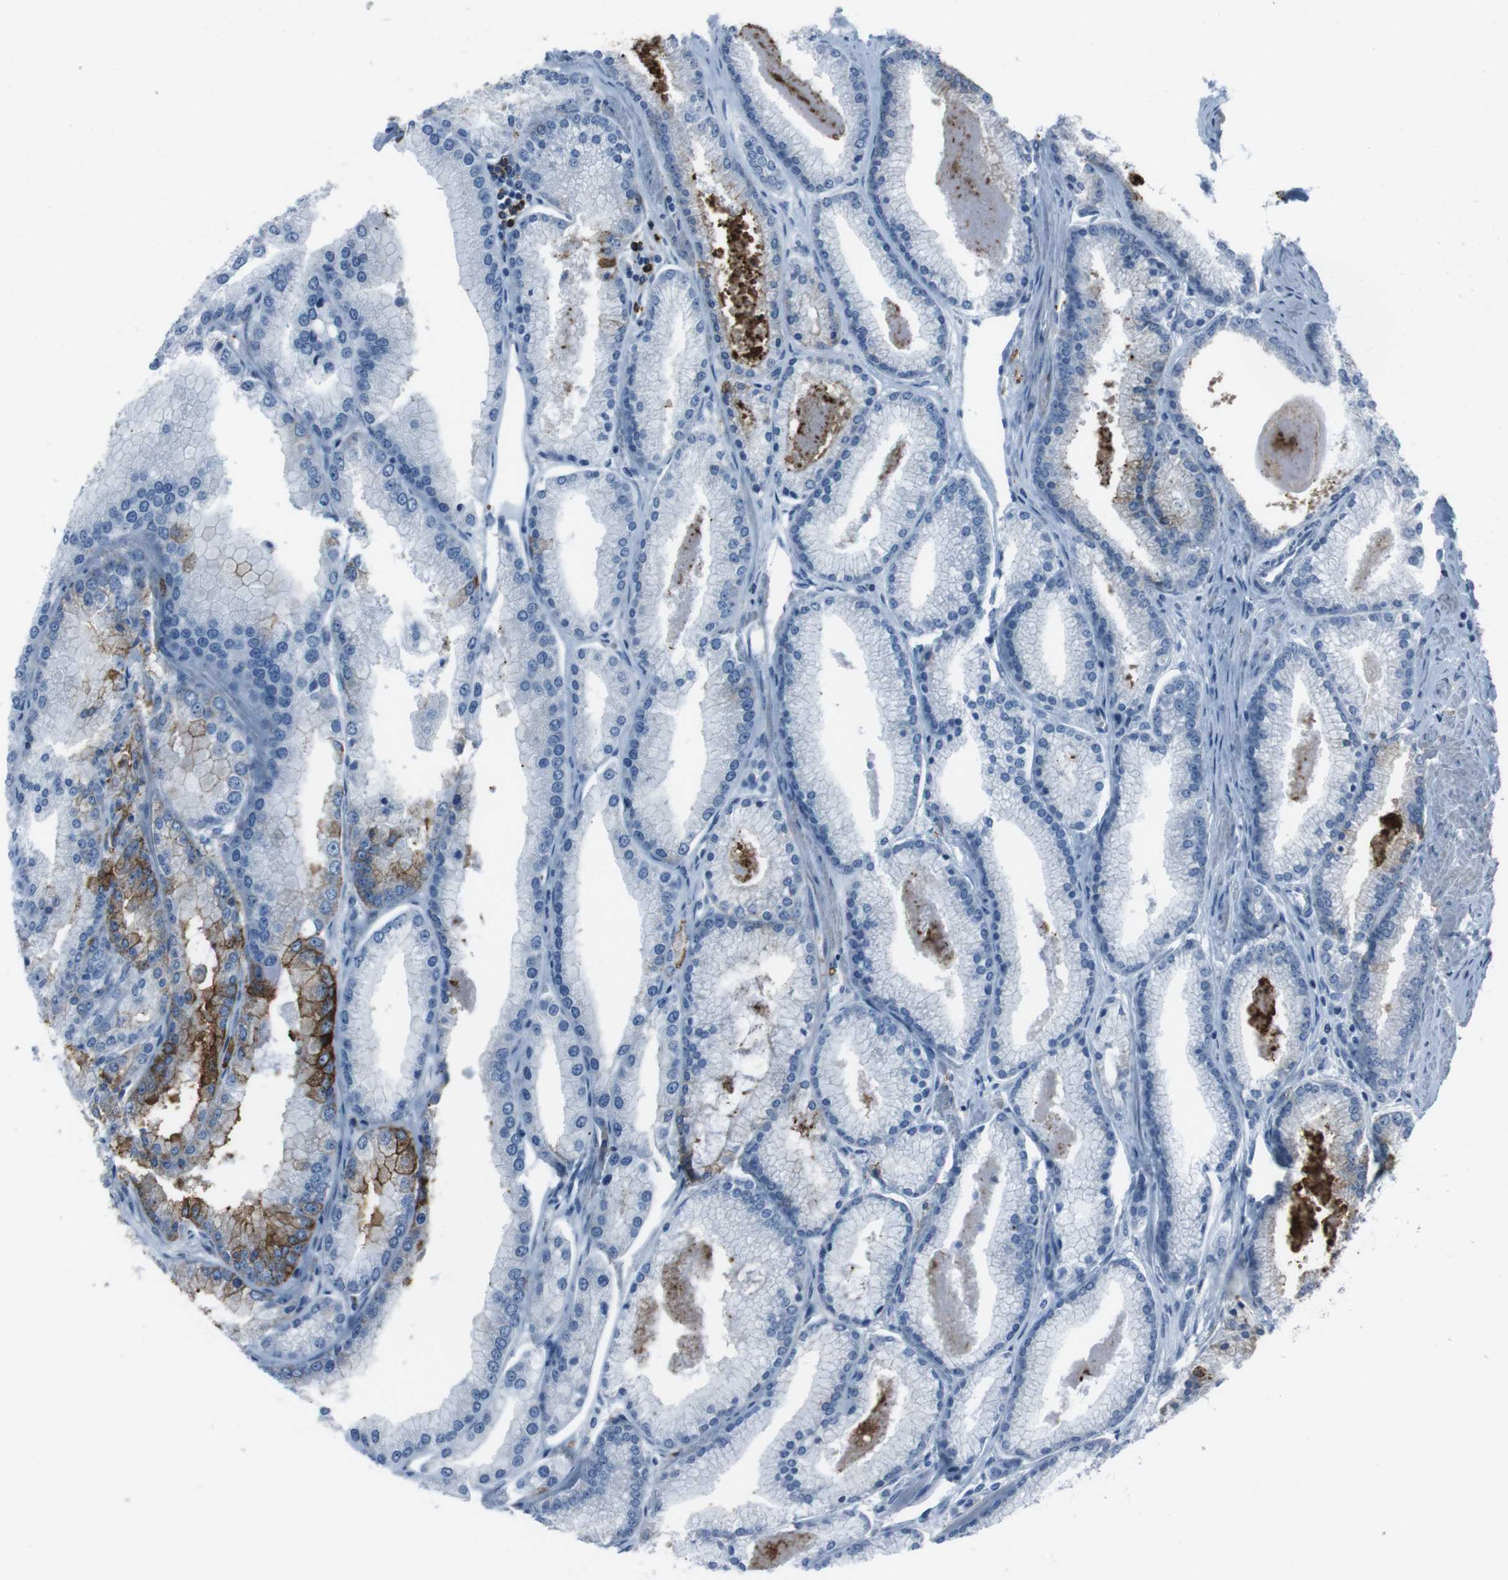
{"staining": {"intensity": "strong", "quantity": "<25%", "location": "cytoplasmic/membranous"}, "tissue": "prostate cancer", "cell_type": "Tumor cells", "image_type": "cancer", "snomed": [{"axis": "morphology", "description": "Adenocarcinoma, High grade"}, {"axis": "topography", "description": "Prostate"}], "caption": "This is a histology image of immunohistochemistry (IHC) staining of prostate cancer (high-grade adenocarcinoma), which shows strong staining in the cytoplasmic/membranous of tumor cells.", "gene": "ST6GAL1", "patient": {"sex": "male", "age": 61}}